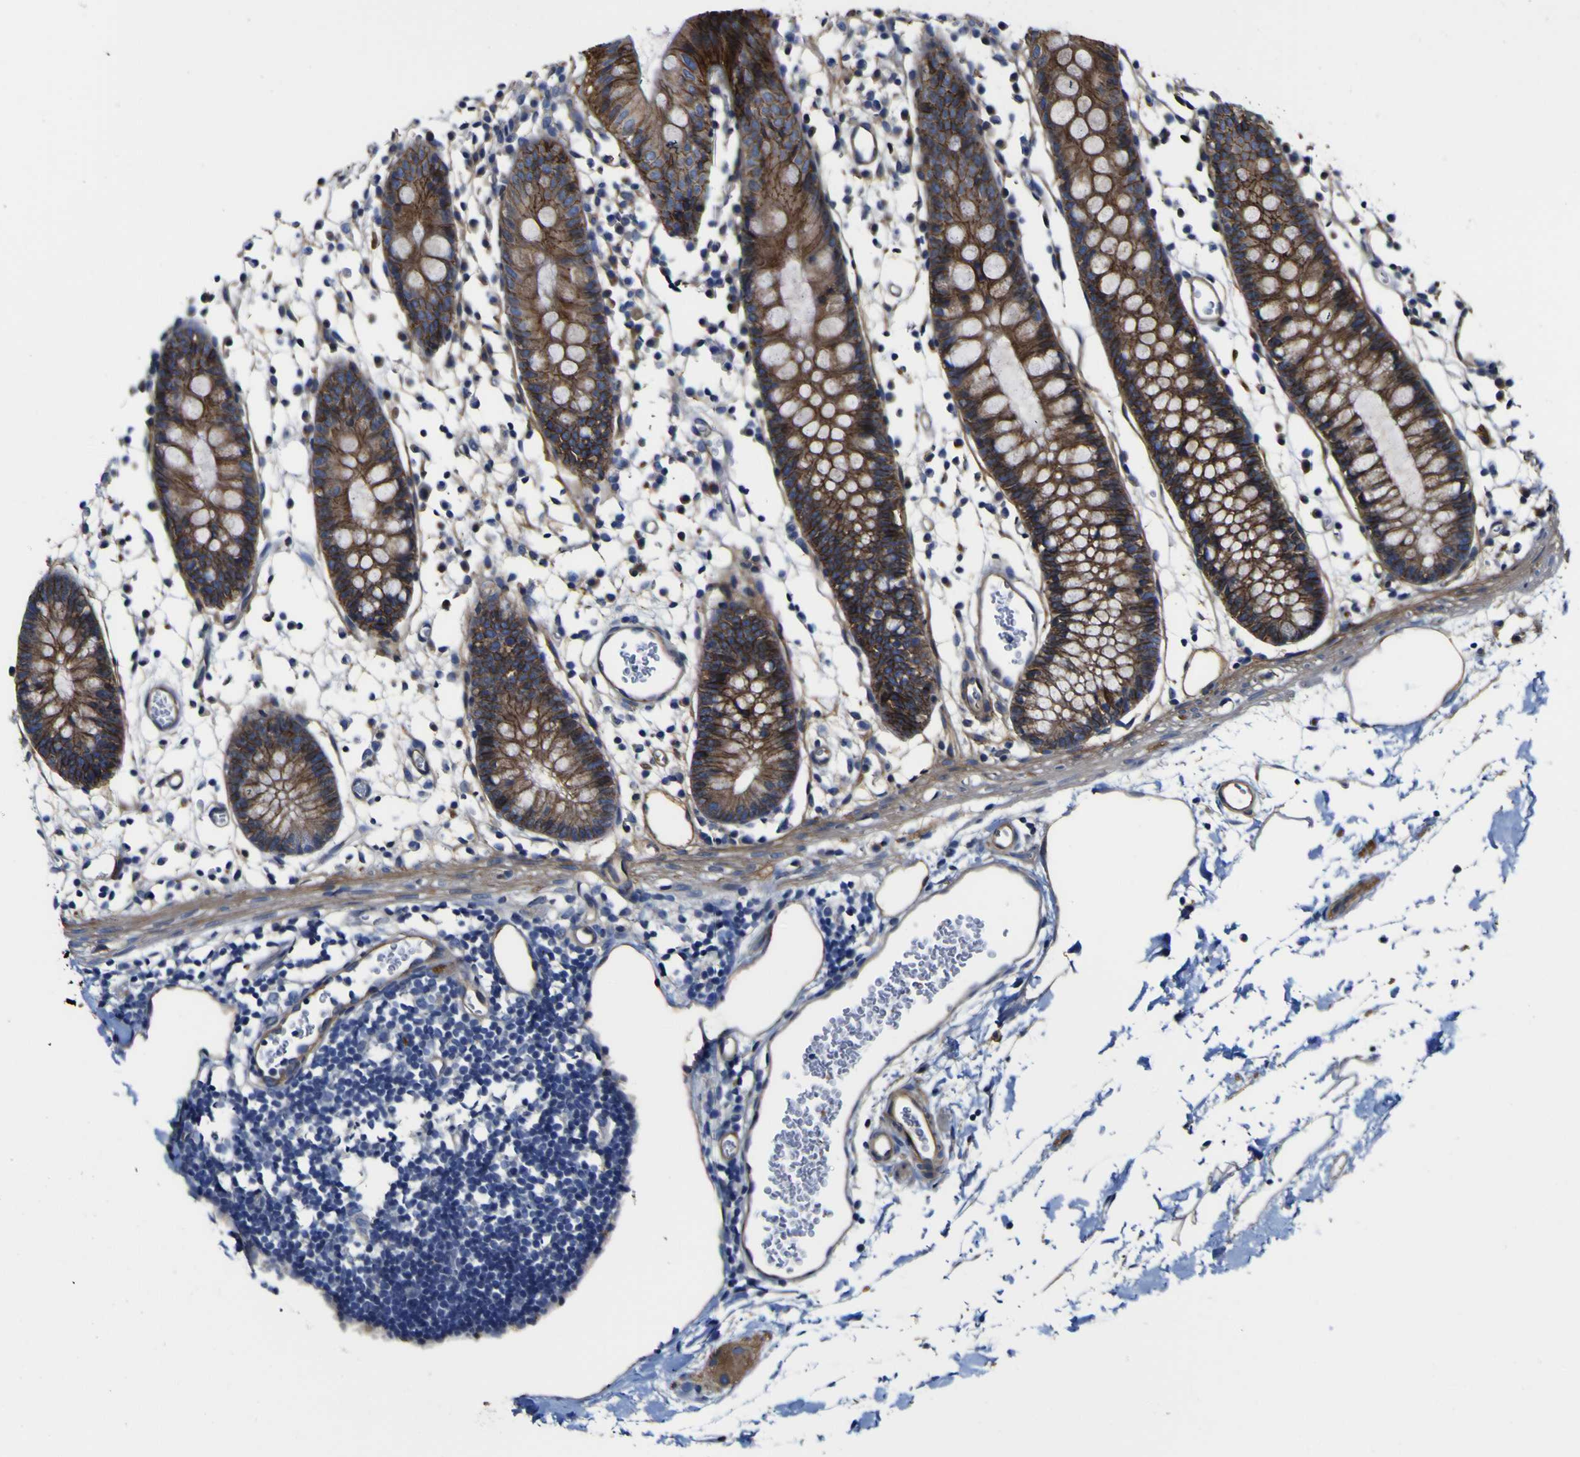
{"staining": {"intensity": "weak", "quantity": ">75%", "location": "cytoplasmic/membranous"}, "tissue": "colon", "cell_type": "Endothelial cells", "image_type": "normal", "snomed": [{"axis": "morphology", "description": "Normal tissue, NOS"}, {"axis": "topography", "description": "Colon"}], "caption": "Immunohistochemistry (DAB) staining of benign colon reveals weak cytoplasmic/membranous protein positivity in approximately >75% of endothelial cells.", "gene": "CD151", "patient": {"sex": "male", "age": 14}}